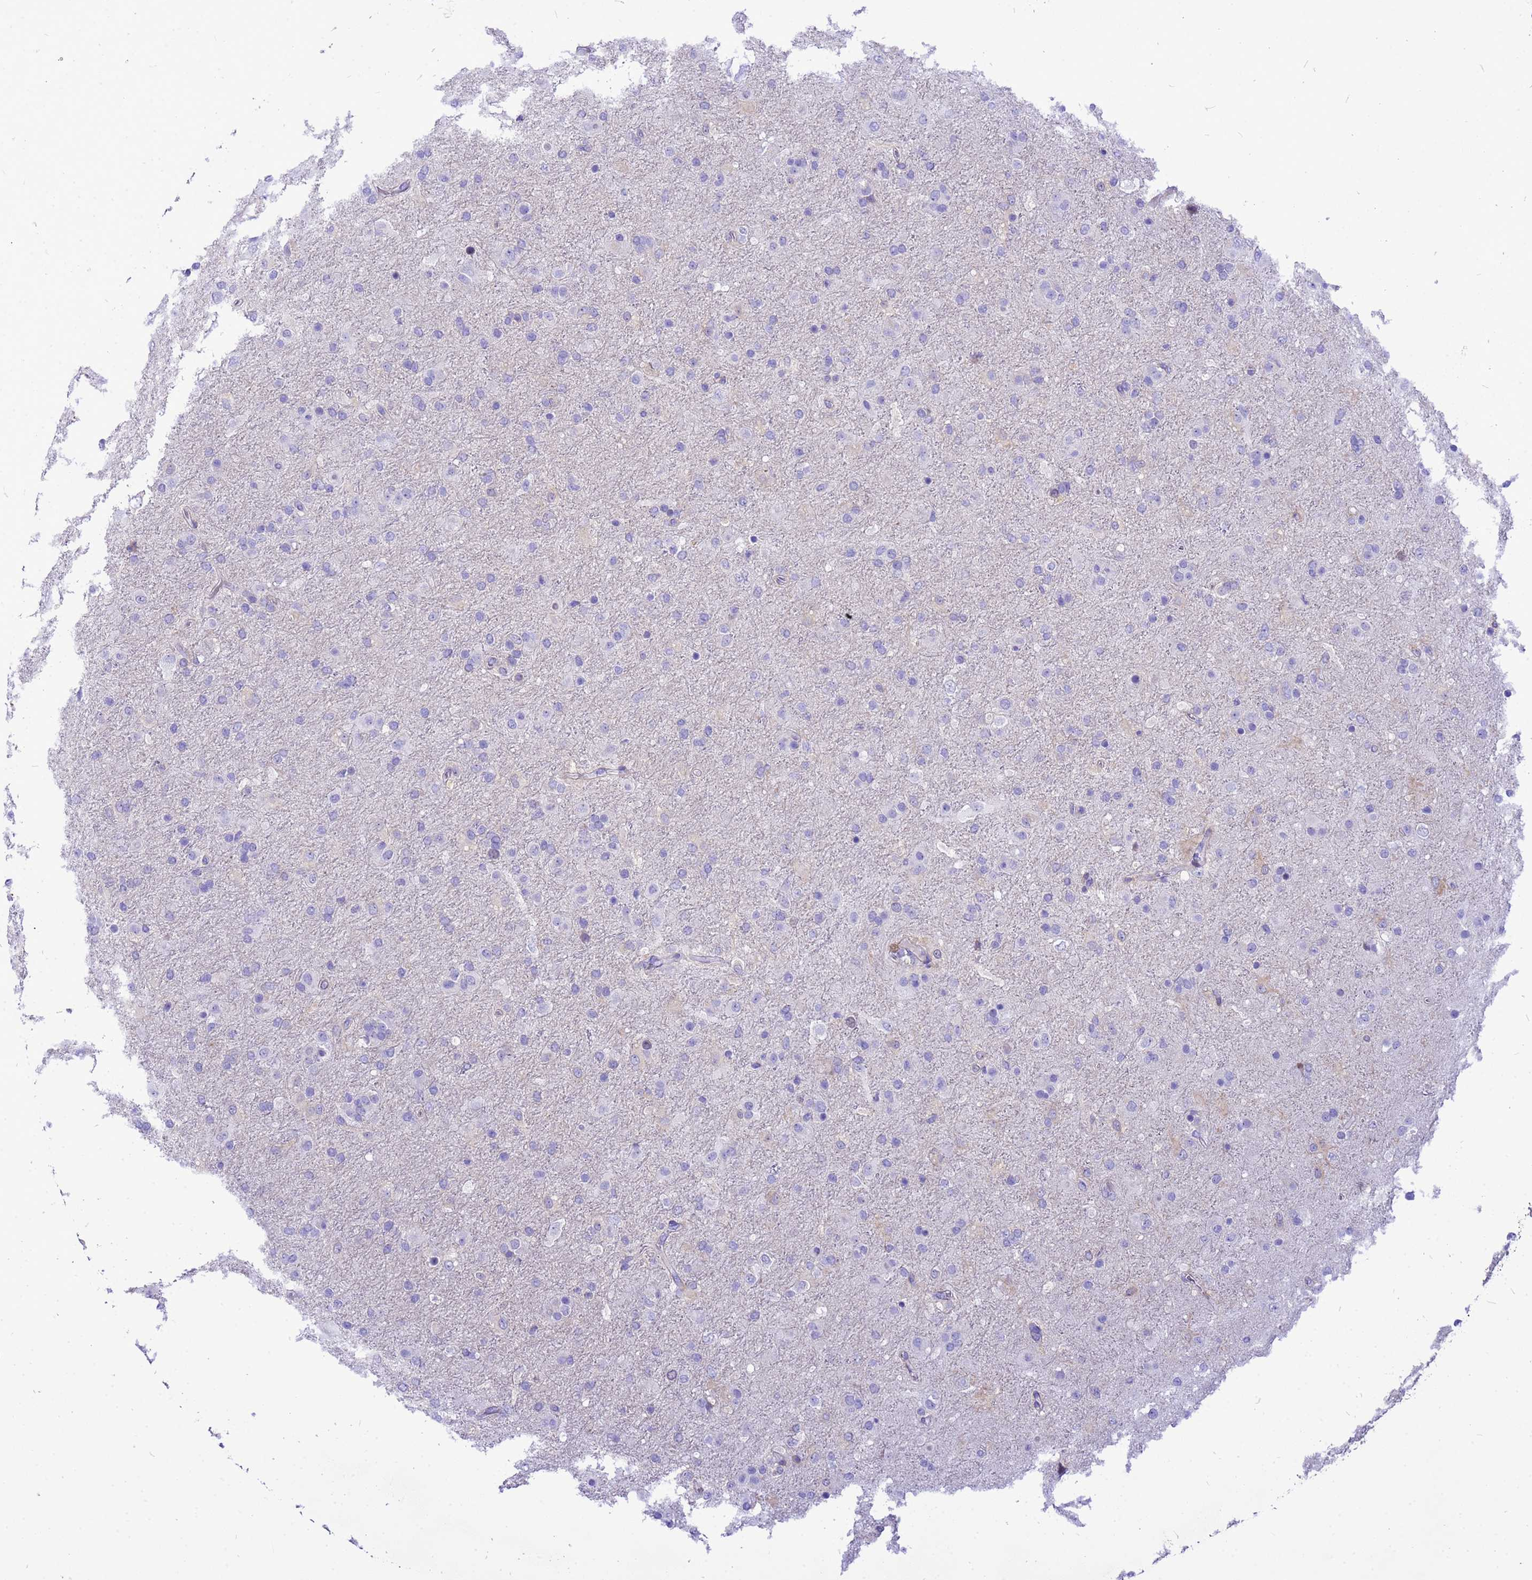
{"staining": {"intensity": "negative", "quantity": "none", "location": "none"}, "tissue": "glioma", "cell_type": "Tumor cells", "image_type": "cancer", "snomed": [{"axis": "morphology", "description": "Glioma, malignant, Low grade"}, {"axis": "topography", "description": "Brain"}], "caption": "A high-resolution micrograph shows IHC staining of glioma, which displays no significant expression in tumor cells.", "gene": "ADAMTS7", "patient": {"sex": "male", "age": 65}}